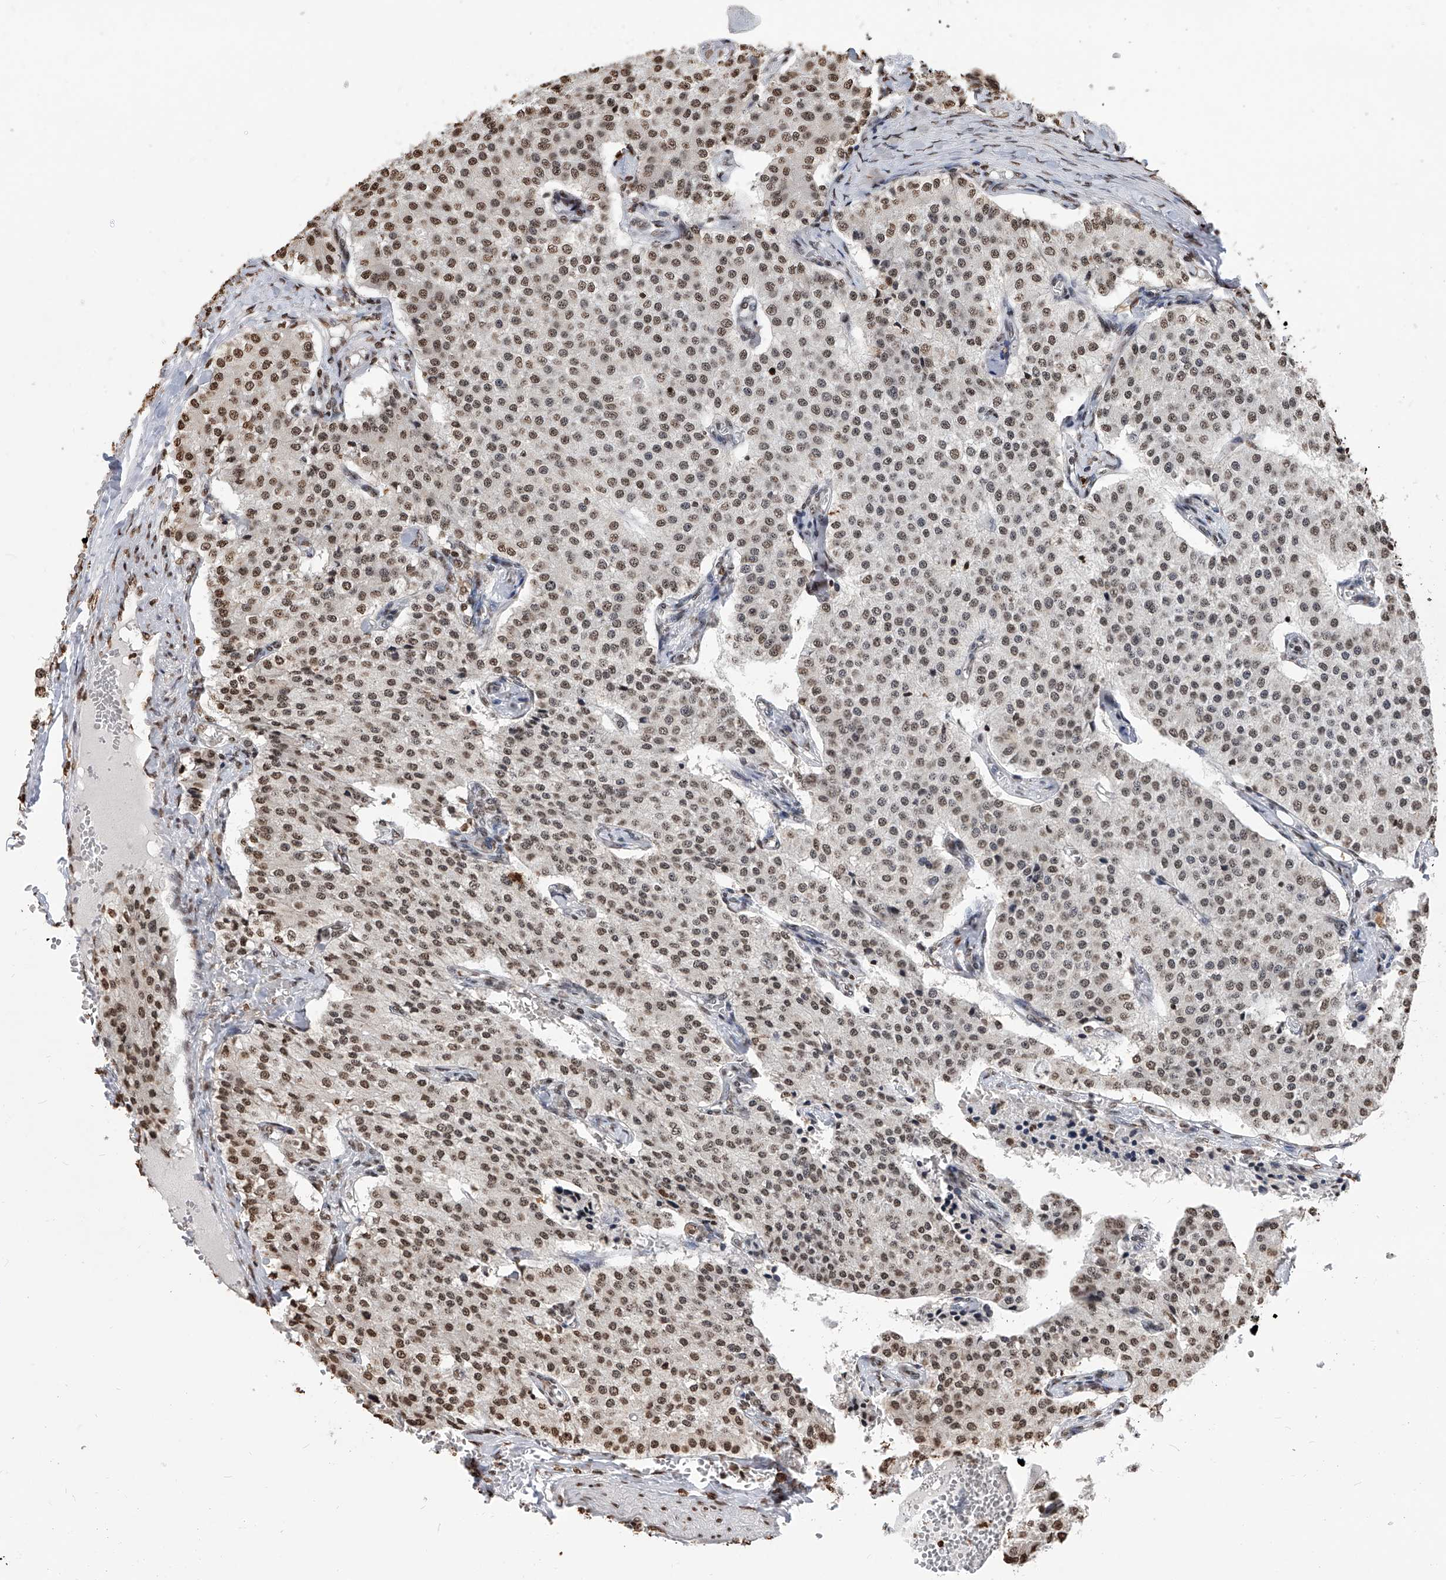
{"staining": {"intensity": "moderate", "quantity": ">75%", "location": "nuclear"}, "tissue": "carcinoid", "cell_type": "Tumor cells", "image_type": "cancer", "snomed": [{"axis": "morphology", "description": "Carcinoid, malignant, NOS"}, {"axis": "topography", "description": "Colon"}], "caption": "A medium amount of moderate nuclear expression is identified in about >75% of tumor cells in malignant carcinoid tissue.", "gene": "CFAP410", "patient": {"sex": "female", "age": 52}}